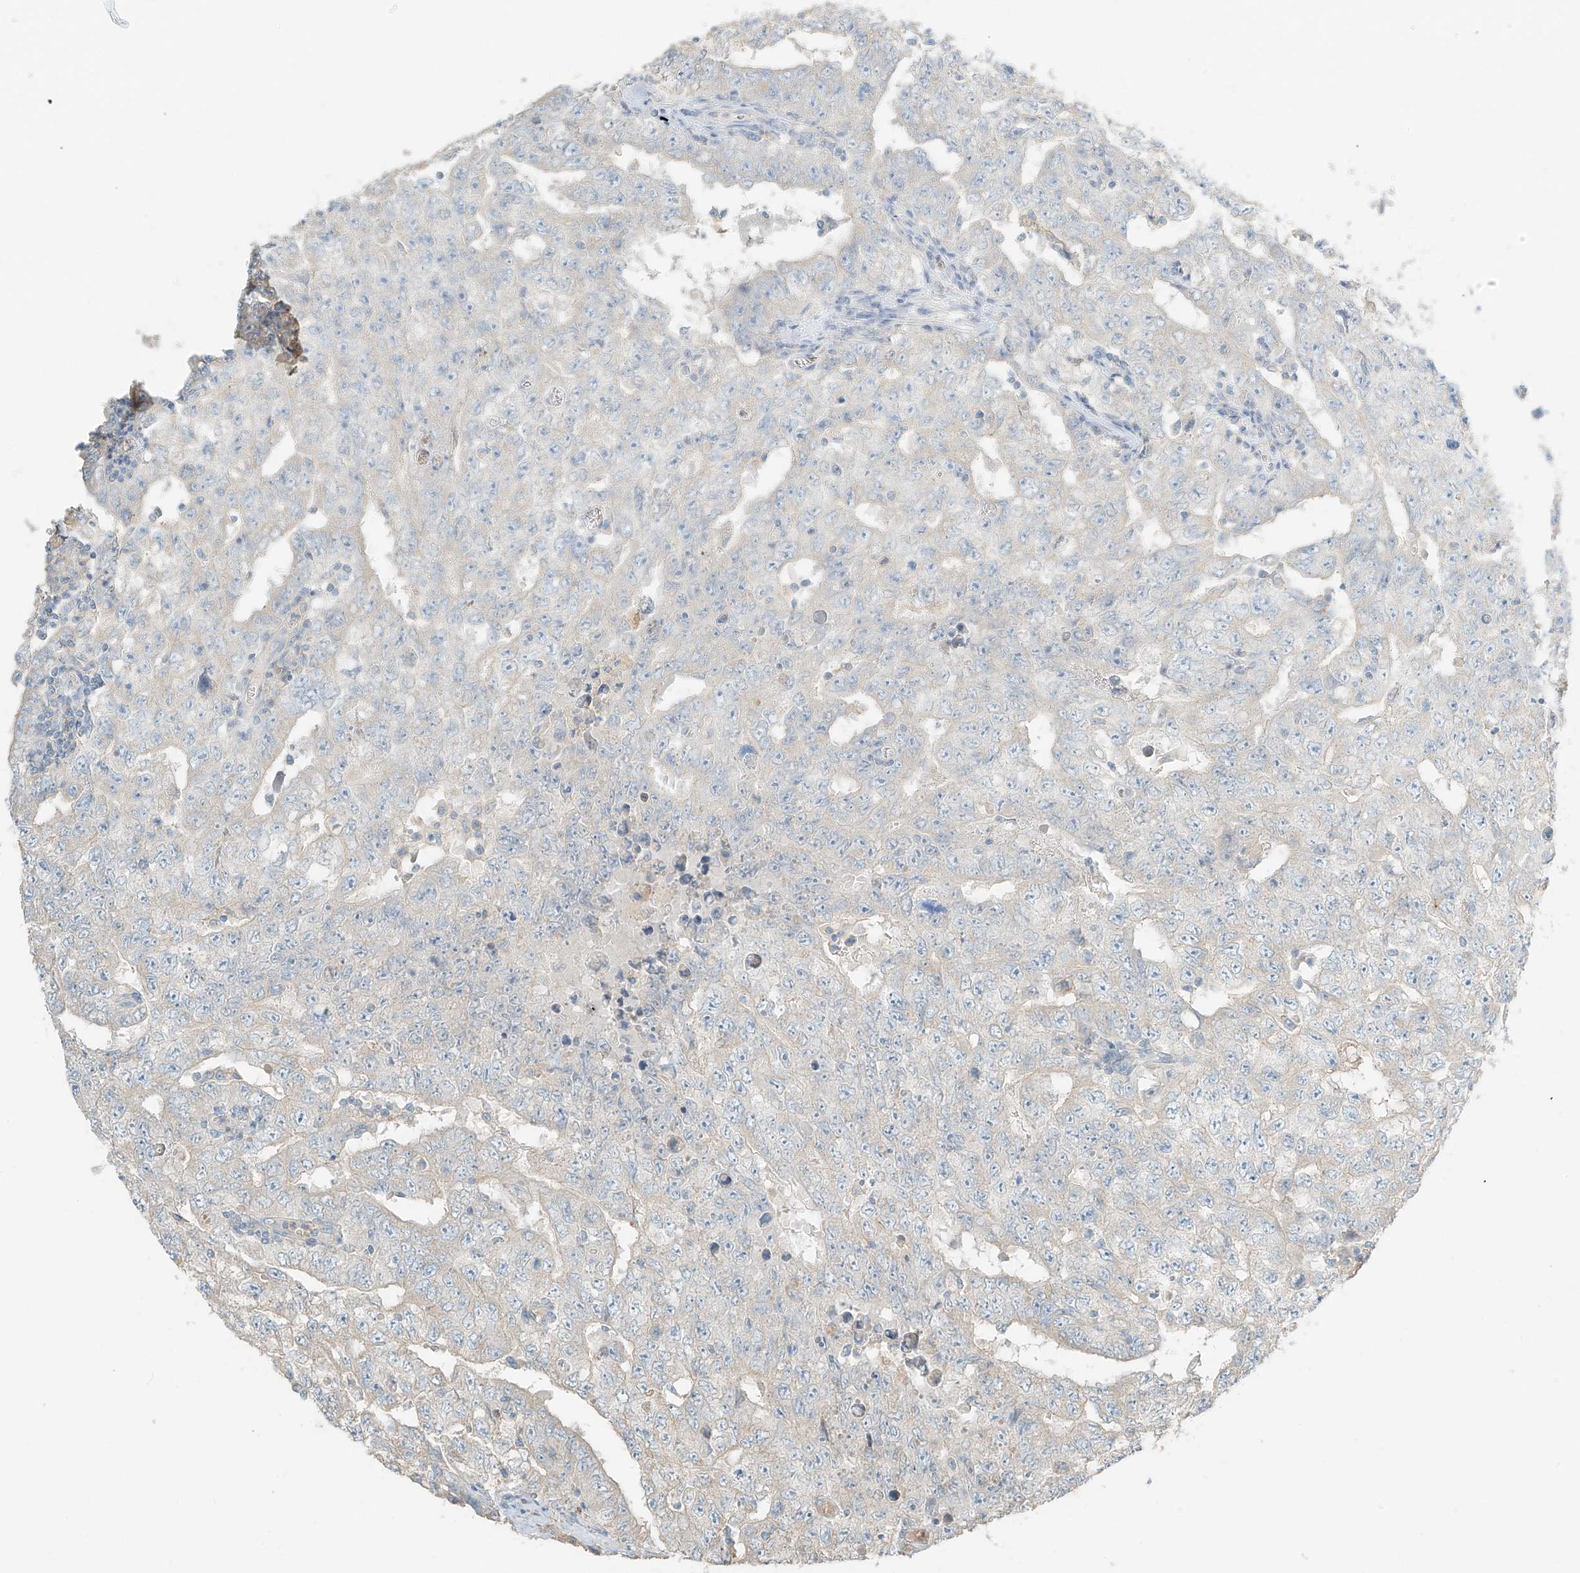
{"staining": {"intensity": "negative", "quantity": "none", "location": "none"}, "tissue": "testis cancer", "cell_type": "Tumor cells", "image_type": "cancer", "snomed": [{"axis": "morphology", "description": "Carcinoma, Embryonal, NOS"}, {"axis": "topography", "description": "Testis"}], "caption": "High power microscopy photomicrograph of an immunohistochemistry (IHC) micrograph of testis cancer, revealing no significant positivity in tumor cells. (DAB immunohistochemistry with hematoxylin counter stain).", "gene": "RFTN2", "patient": {"sex": "male", "age": 26}}